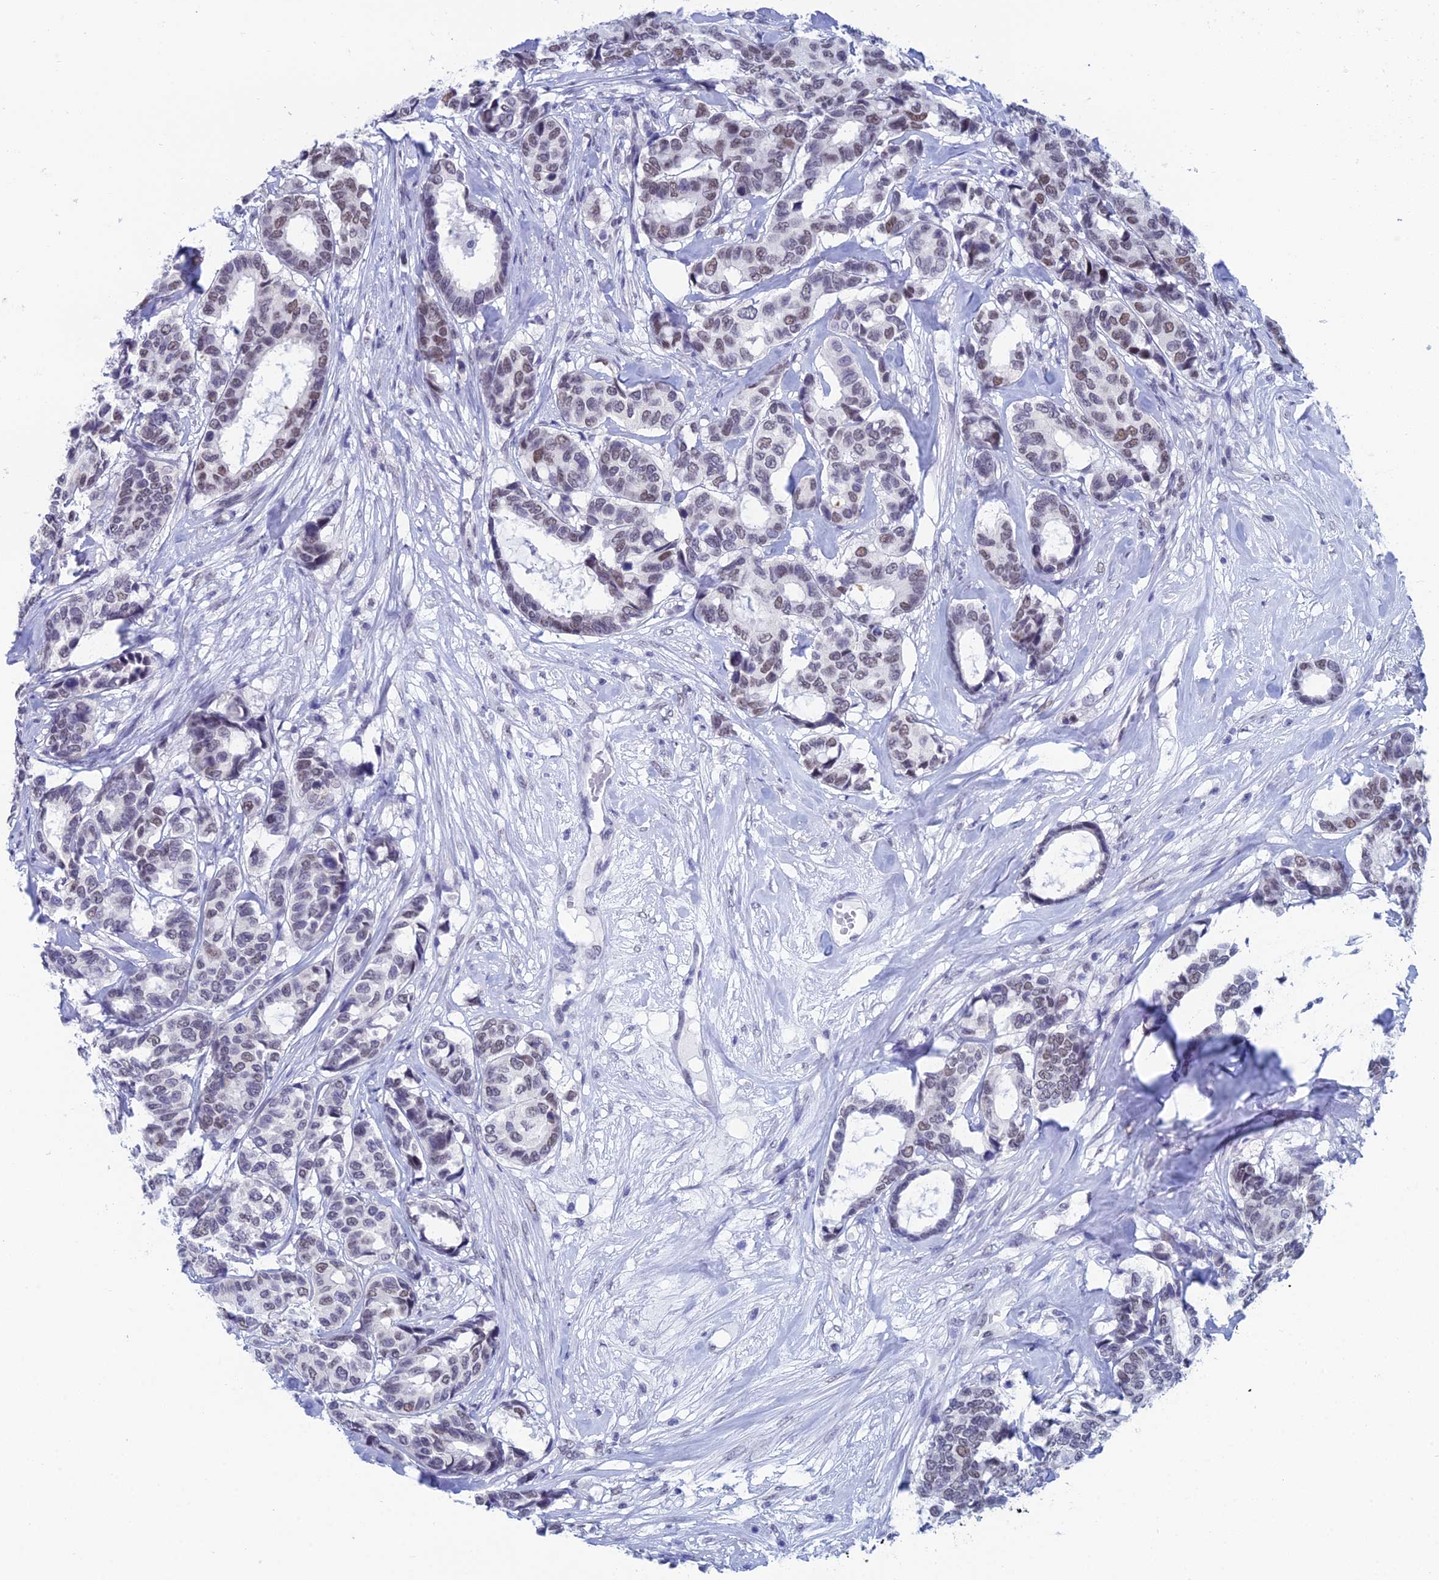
{"staining": {"intensity": "moderate", "quantity": "<25%", "location": "nuclear"}, "tissue": "breast cancer", "cell_type": "Tumor cells", "image_type": "cancer", "snomed": [{"axis": "morphology", "description": "Duct carcinoma"}, {"axis": "topography", "description": "Breast"}], "caption": "The image exhibits a brown stain indicating the presence of a protein in the nuclear of tumor cells in breast invasive ductal carcinoma. The protein of interest is stained brown, and the nuclei are stained in blue (DAB IHC with brightfield microscopy, high magnification).", "gene": "NABP2", "patient": {"sex": "female", "age": 87}}